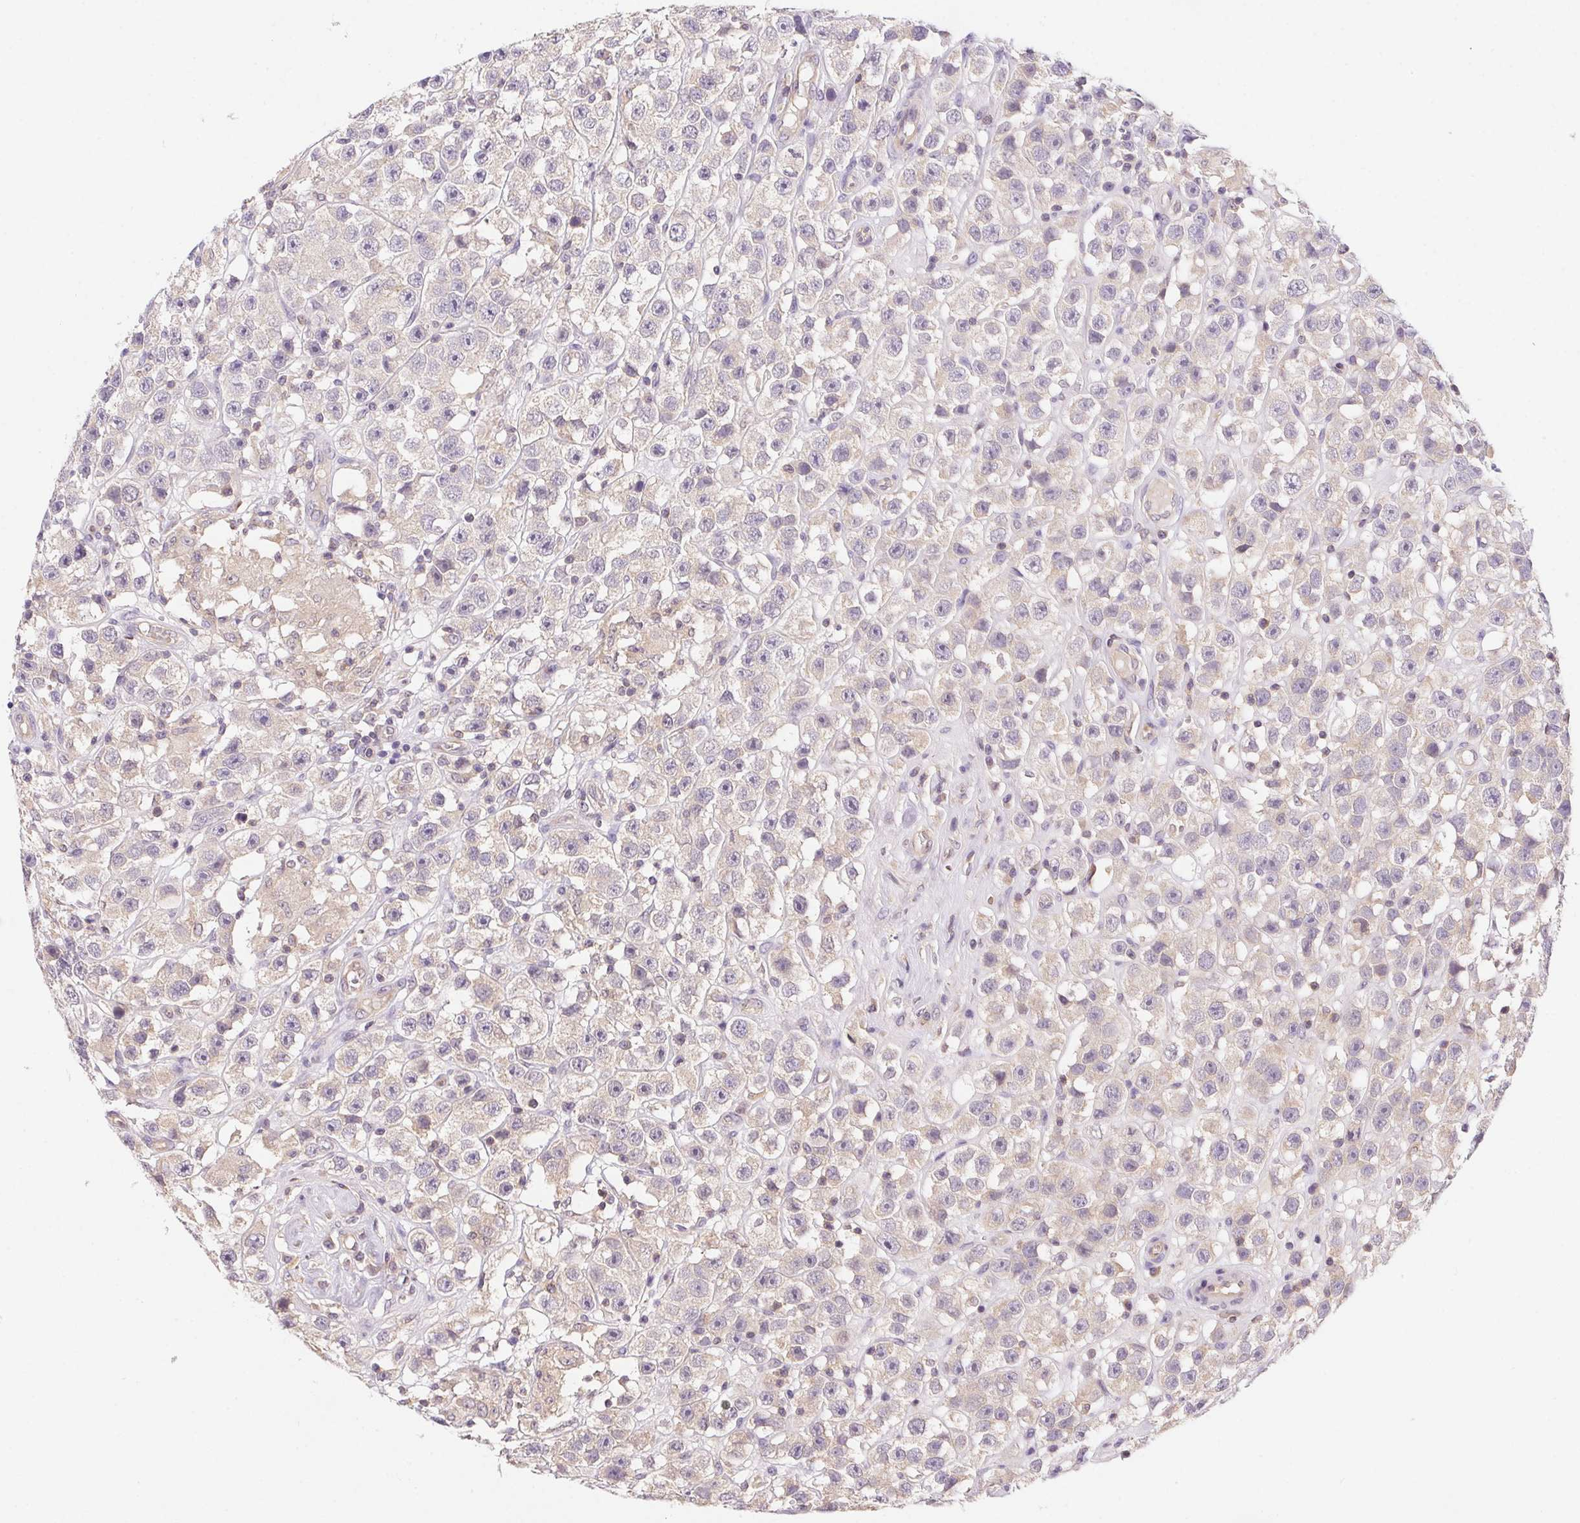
{"staining": {"intensity": "negative", "quantity": "none", "location": "none"}, "tissue": "testis cancer", "cell_type": "Tumor cells", "image_type": "cancer", "snomed": [{"axis": "morphology", "description": "Seminoma, NOS"}, {"axis": "topography", "description": "Testis"}], "caption": "DAB (3,3'-diaminobenzidine) immunohistochemical staining of human seminoma (testis) shows no significant staining in tumor cells.", "gene": "PRKAA1", "patient": {"sex": "male", "age": 45}}